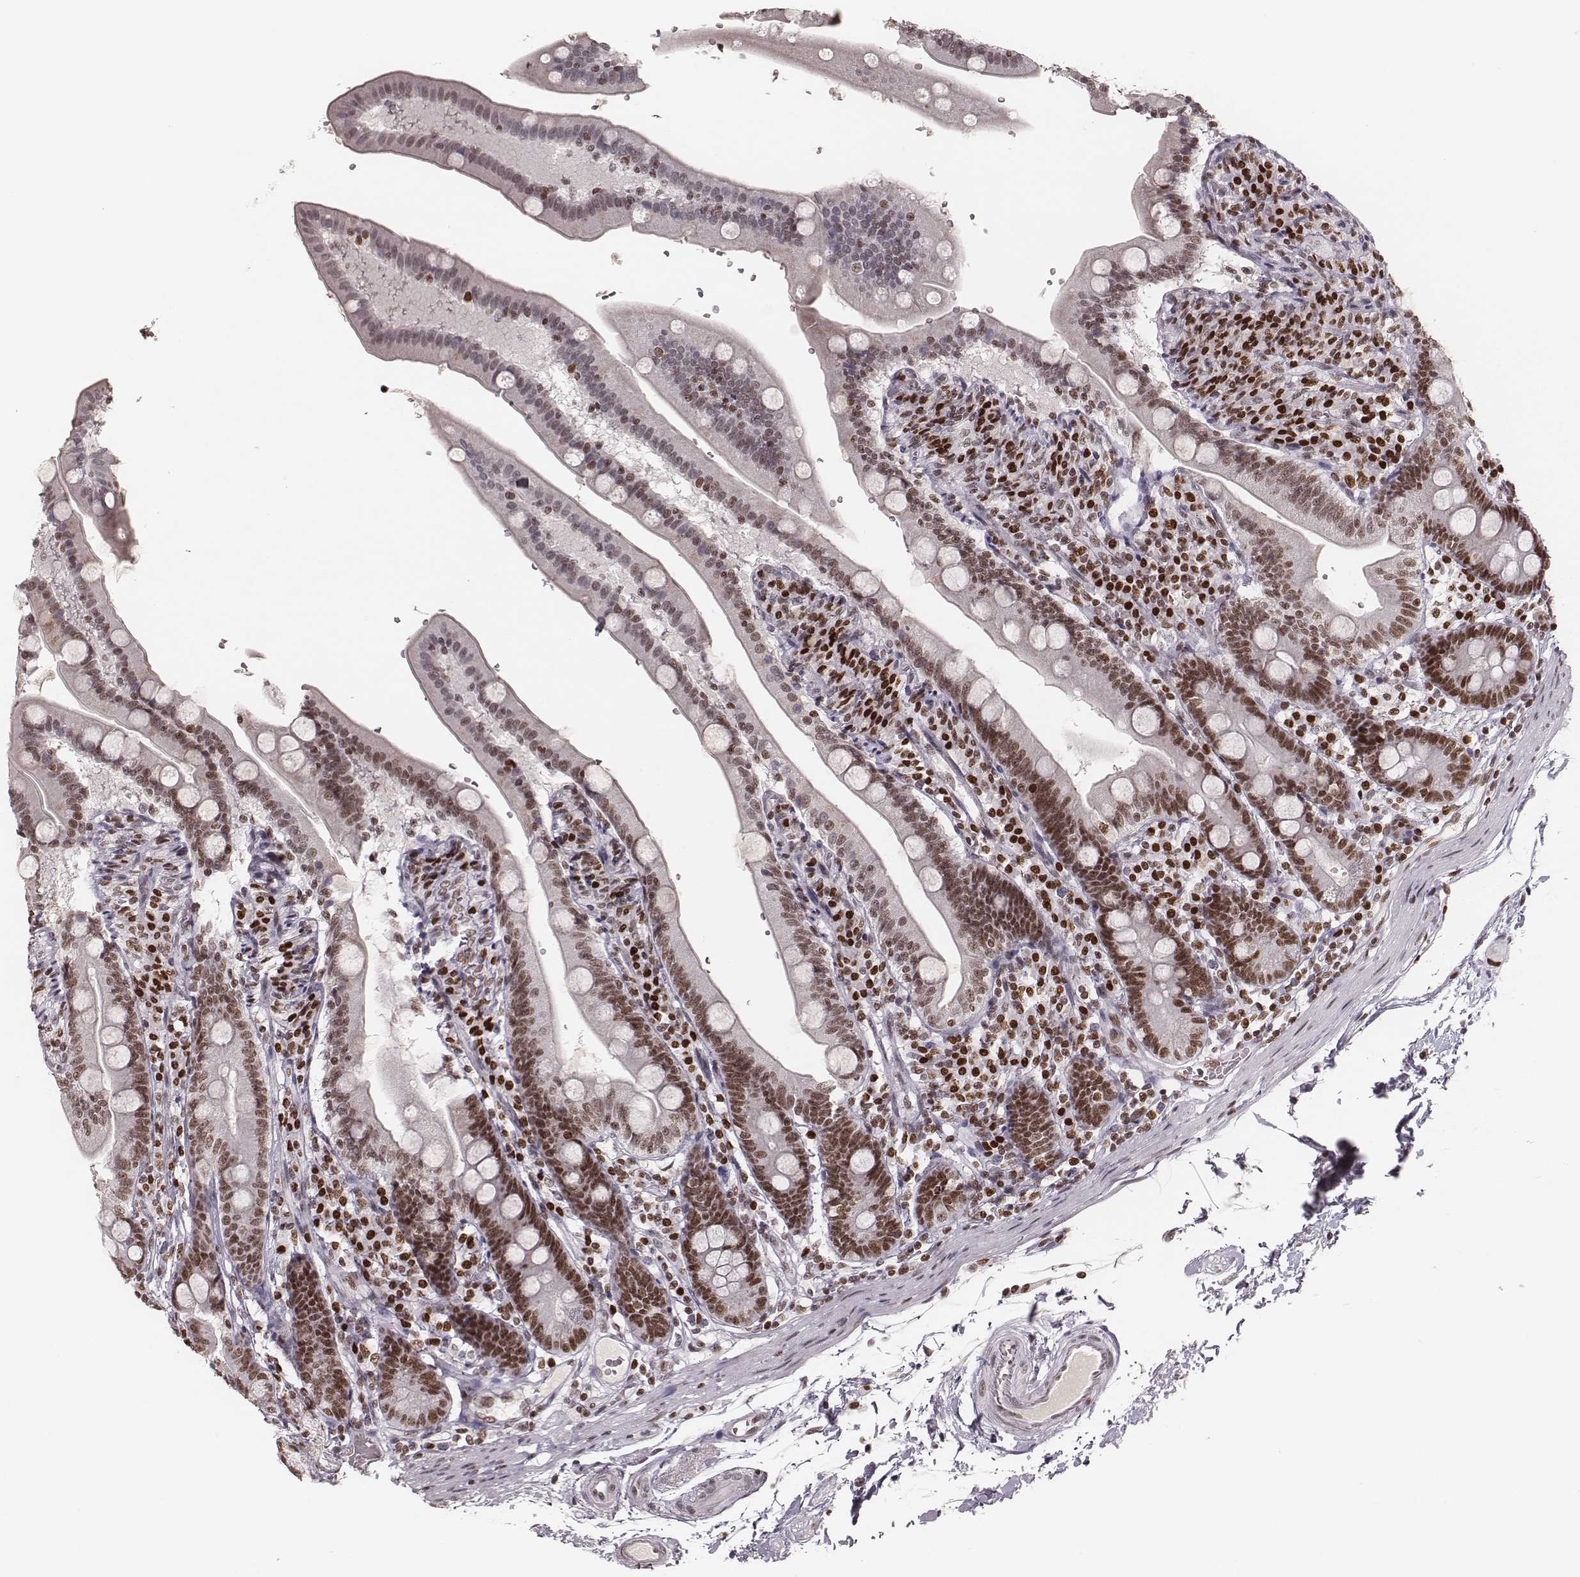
{"staining": {"intensity": "moderate", "quantity": ">75%", "location": "nuclear"}, "tissue": "duodenum", "cell_type": "Glandular cells", "image_type": "normal", "snomed": [{"axis": "morphology", "description": "Normal tissue, NOS"}, {"axis": "topography", "description": "Duodenum"}], "caption": "This histopathology image exhibits immunohistochemistry staining of normal duodenum, with medium moderate nuclear staining in approximately >75% of glandular cells.", "gene": "PARP1", "patient": {"sex": "female", "age": 67}}